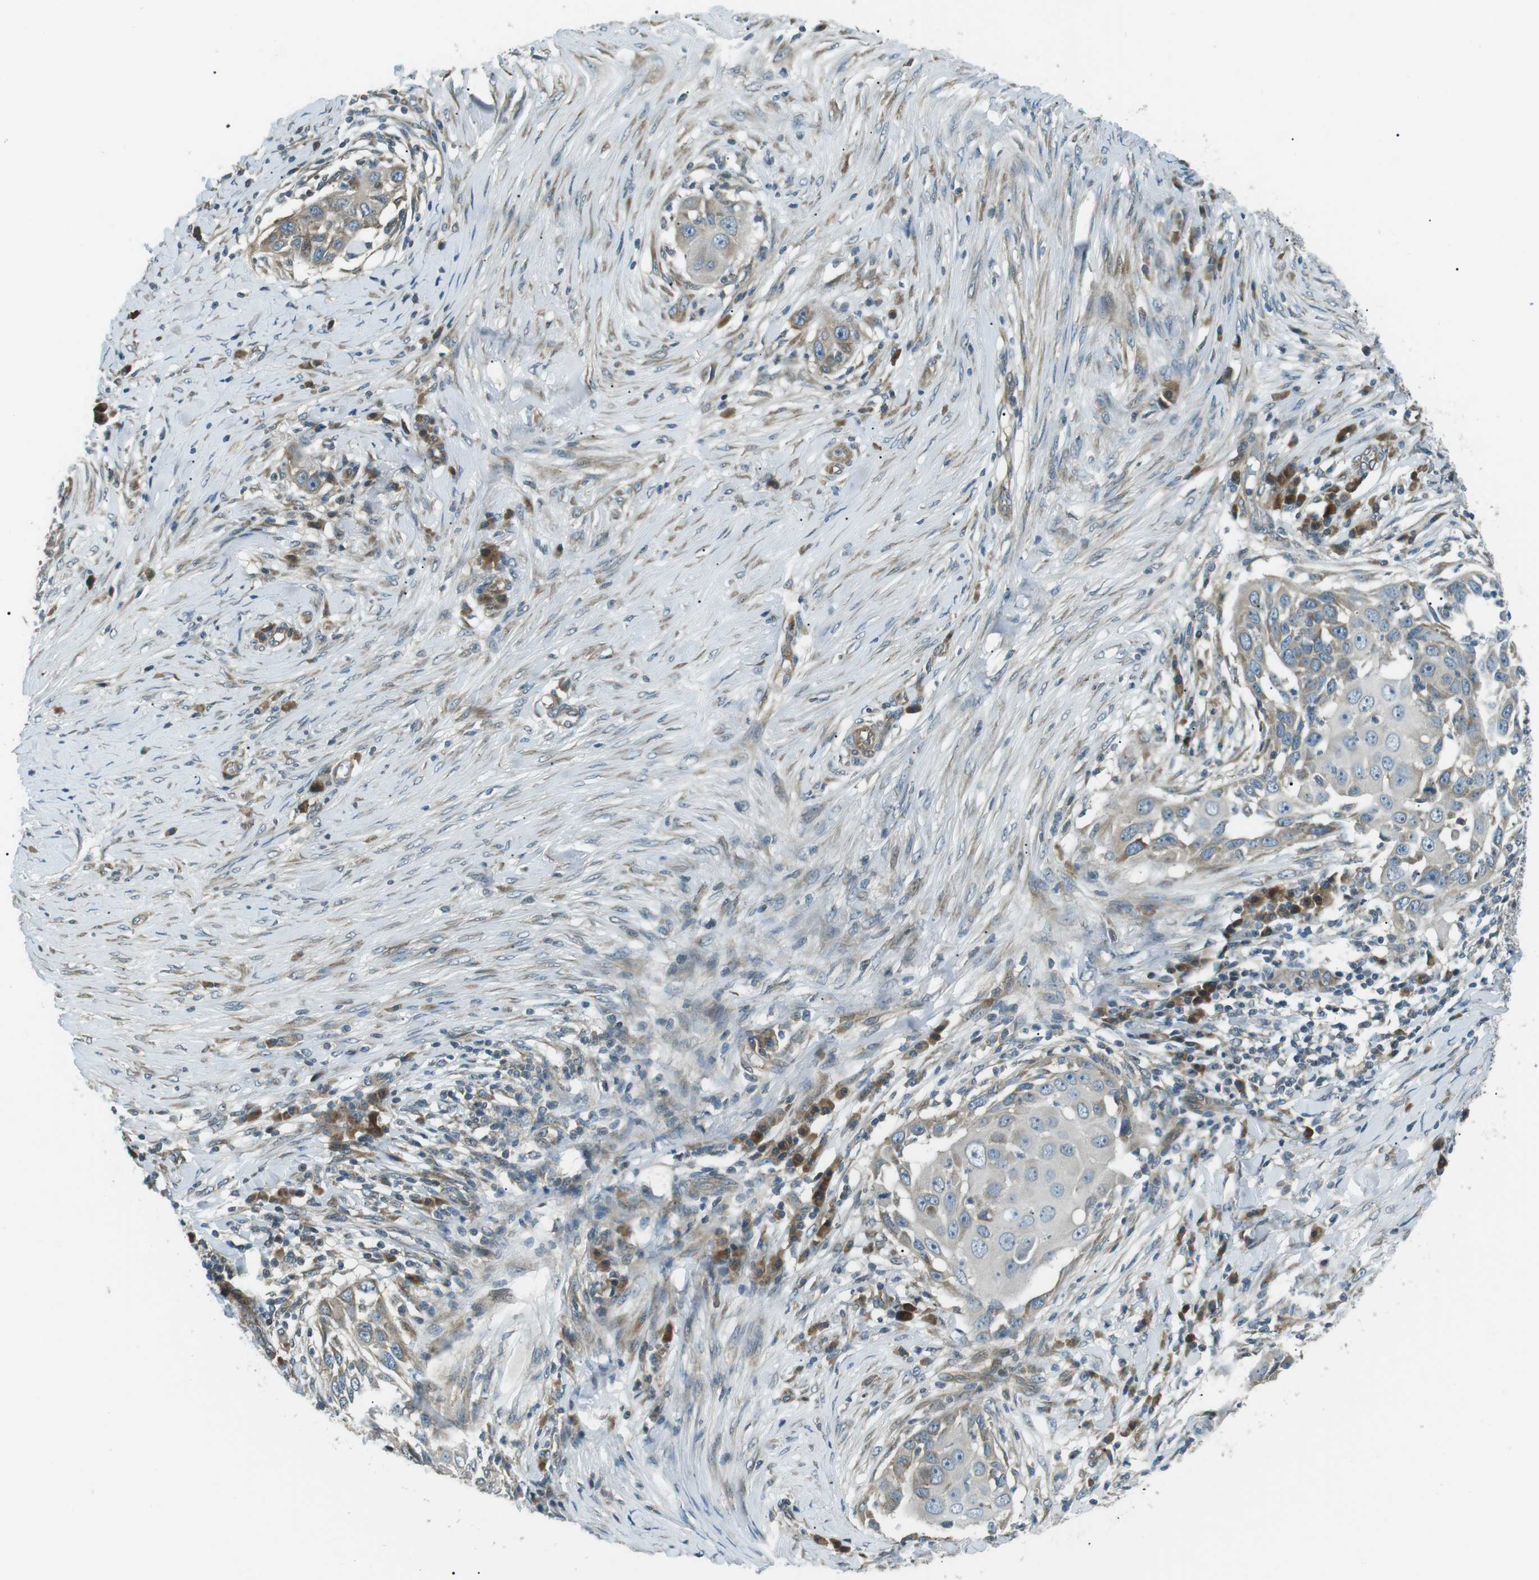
{"staining": {"intensity": "weak", "quantity": "<25%", "location": "cytoplasmic/membranous"}, "tissue": "skin cancer", "cell_type": "Tumor cells", "image_type": "cancer", "snomed": [{"axis": "morphology", "description": "Squamous cell carcinoma, NOS"}, {"axis": "topography", "description": "Skin"}], "caption": "Tumor cells show no significant positivity in skin cancer (squamous cell carcinoma).", "gene": "TMEM74", "patient": {"sex": "female", "age": 44}}